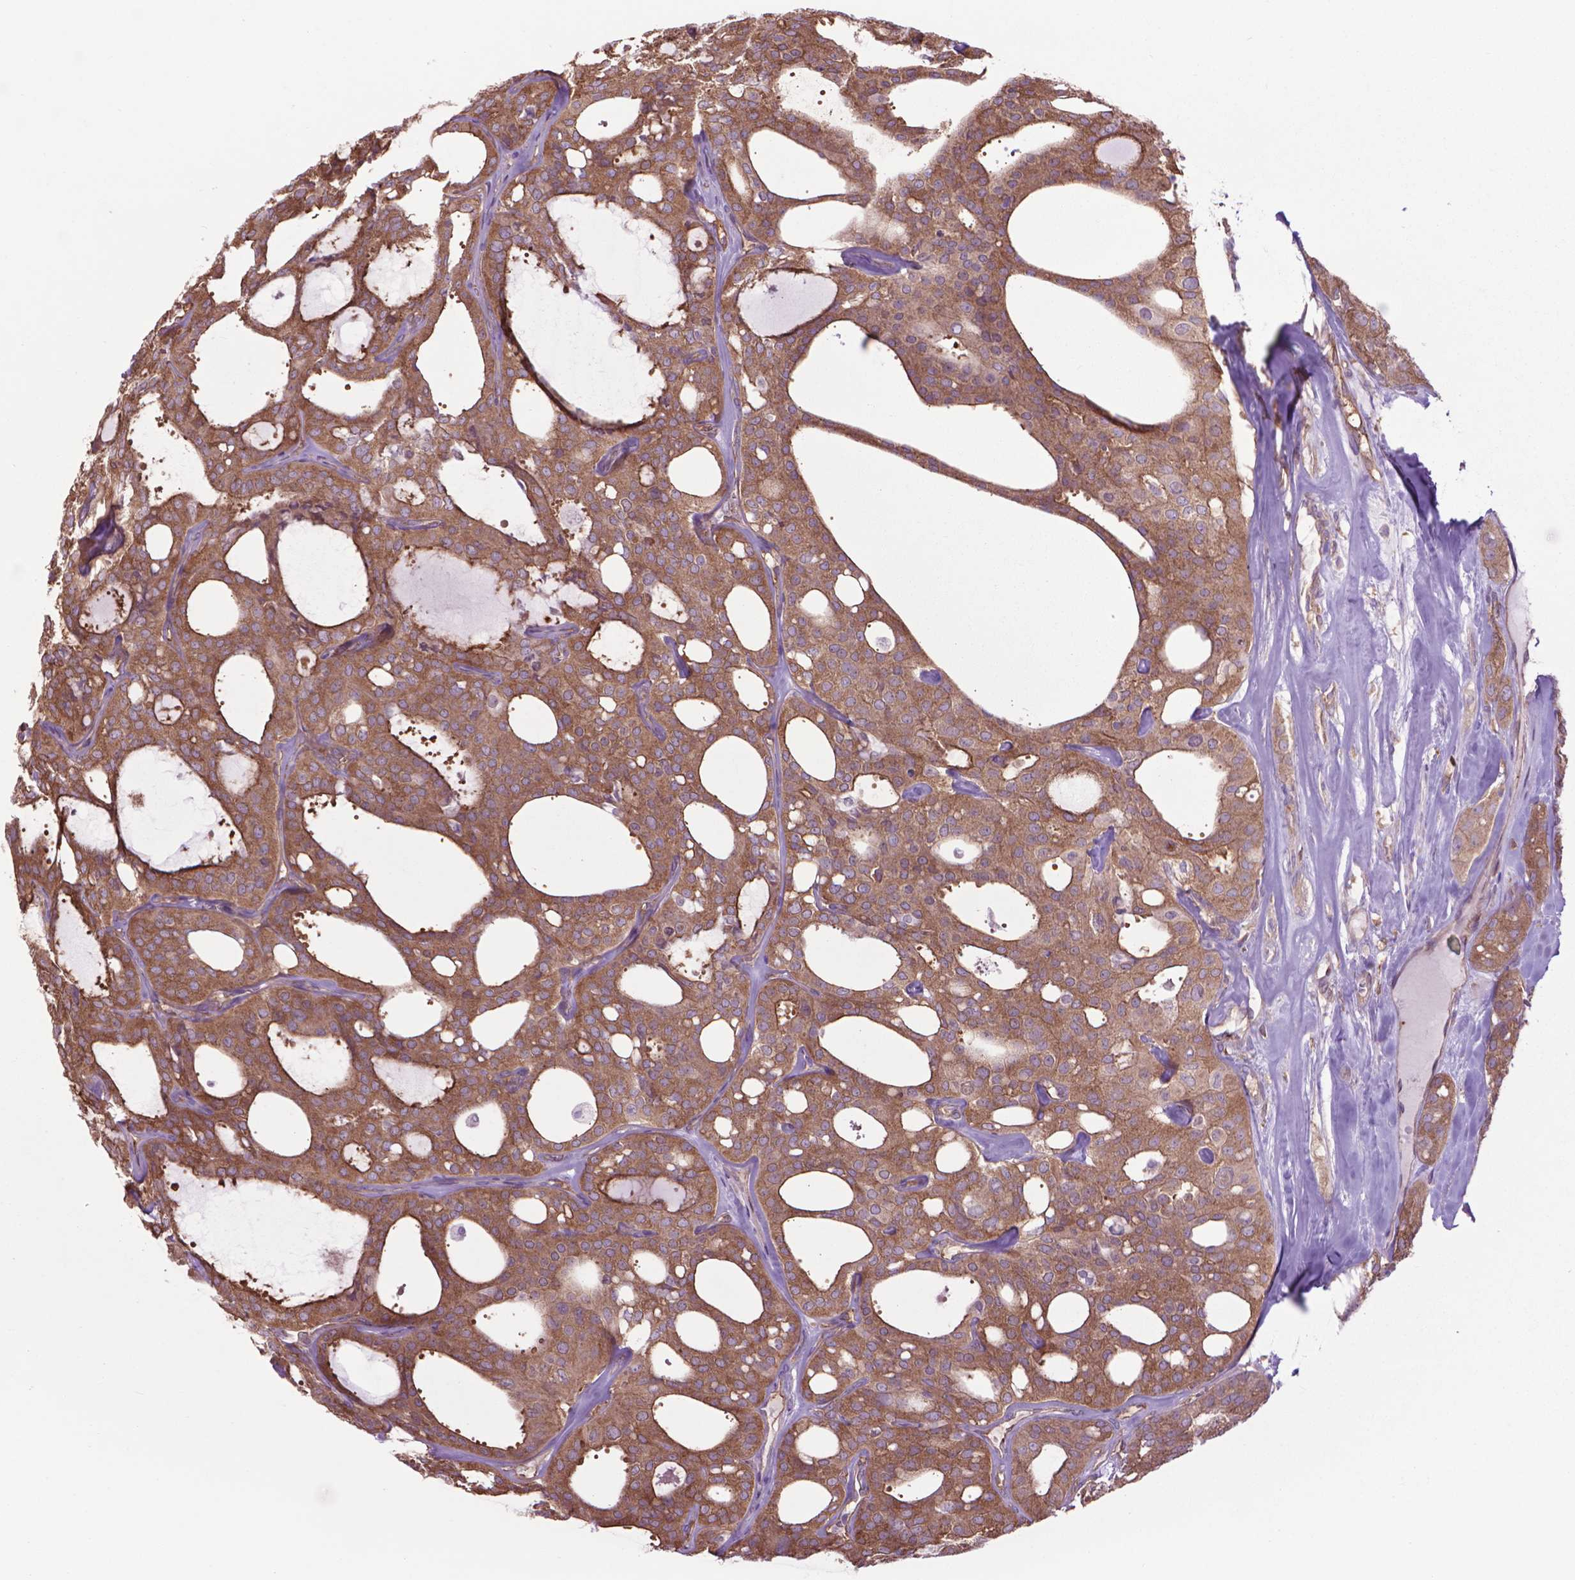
{"staining": {"intensity": "moderate", "quantity": ">75%", "location": "cytoplasmic/membranous"}, "tissue": "thyroid cancer", "cell_type": "Tumor cells", "image_type": "cancer", "snomed": [{"axis": "morphology", "description": "Follicular adenoma carcinoma, NOS"}, {"axis": "topography", "description": "Thyroid gland"}], "caption": "High-magnification brightfield microscopy of thyroid cancer (follicular adenoma carcinoma) stained with DAB (3,3'-diaminobenzidine) (brown) and counterstained with hematoxylin (blue). tumor cells exhibit moderate cytoplasmic/membranous positivity is identified in approximately>75% of cells.", "gene": "CORO1B", "patient": {"sex": "male", "age": 75}}